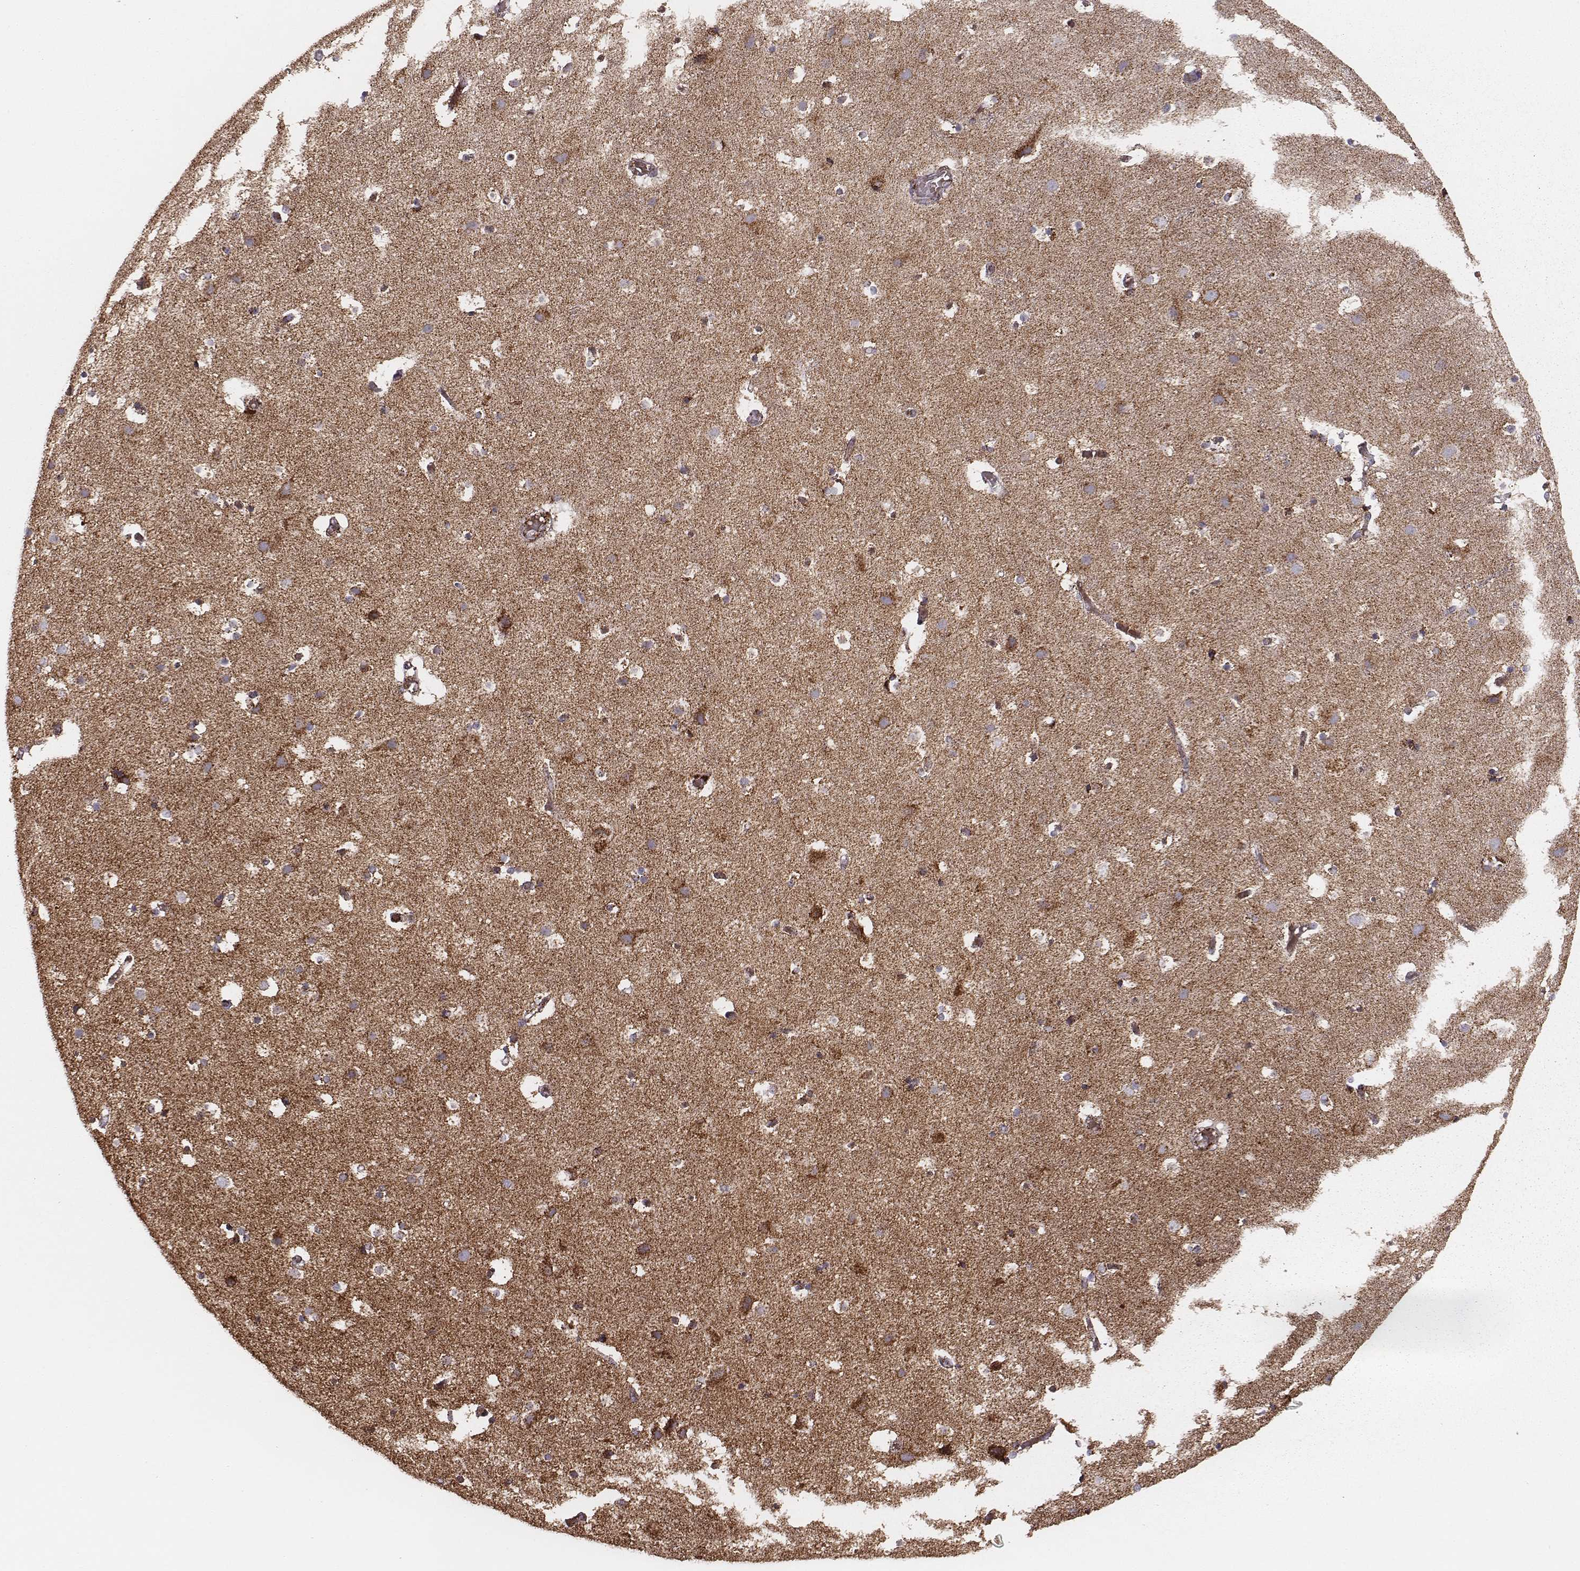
{"staining": {"intensity": "strong", "quantity": ">75%", "location": "cytoplasmic/membranous"}, "tissue": "cerebral cortex", "cell_type": "Endothelial cells", "image_type": "normal", "snomed": [{"axis": "morphology", "description": "Normal tissue, NOS"}, {"axis": "topography", "description": "Cerebral cortex"}], "caption": "Endothelial cells exhibit high levels of strong cytoplasmic/membranous staining in about >75% of cells in benign cerebral cortex.", "gene": "TUFM", "patient": {"sex": "female", "age": 52}}